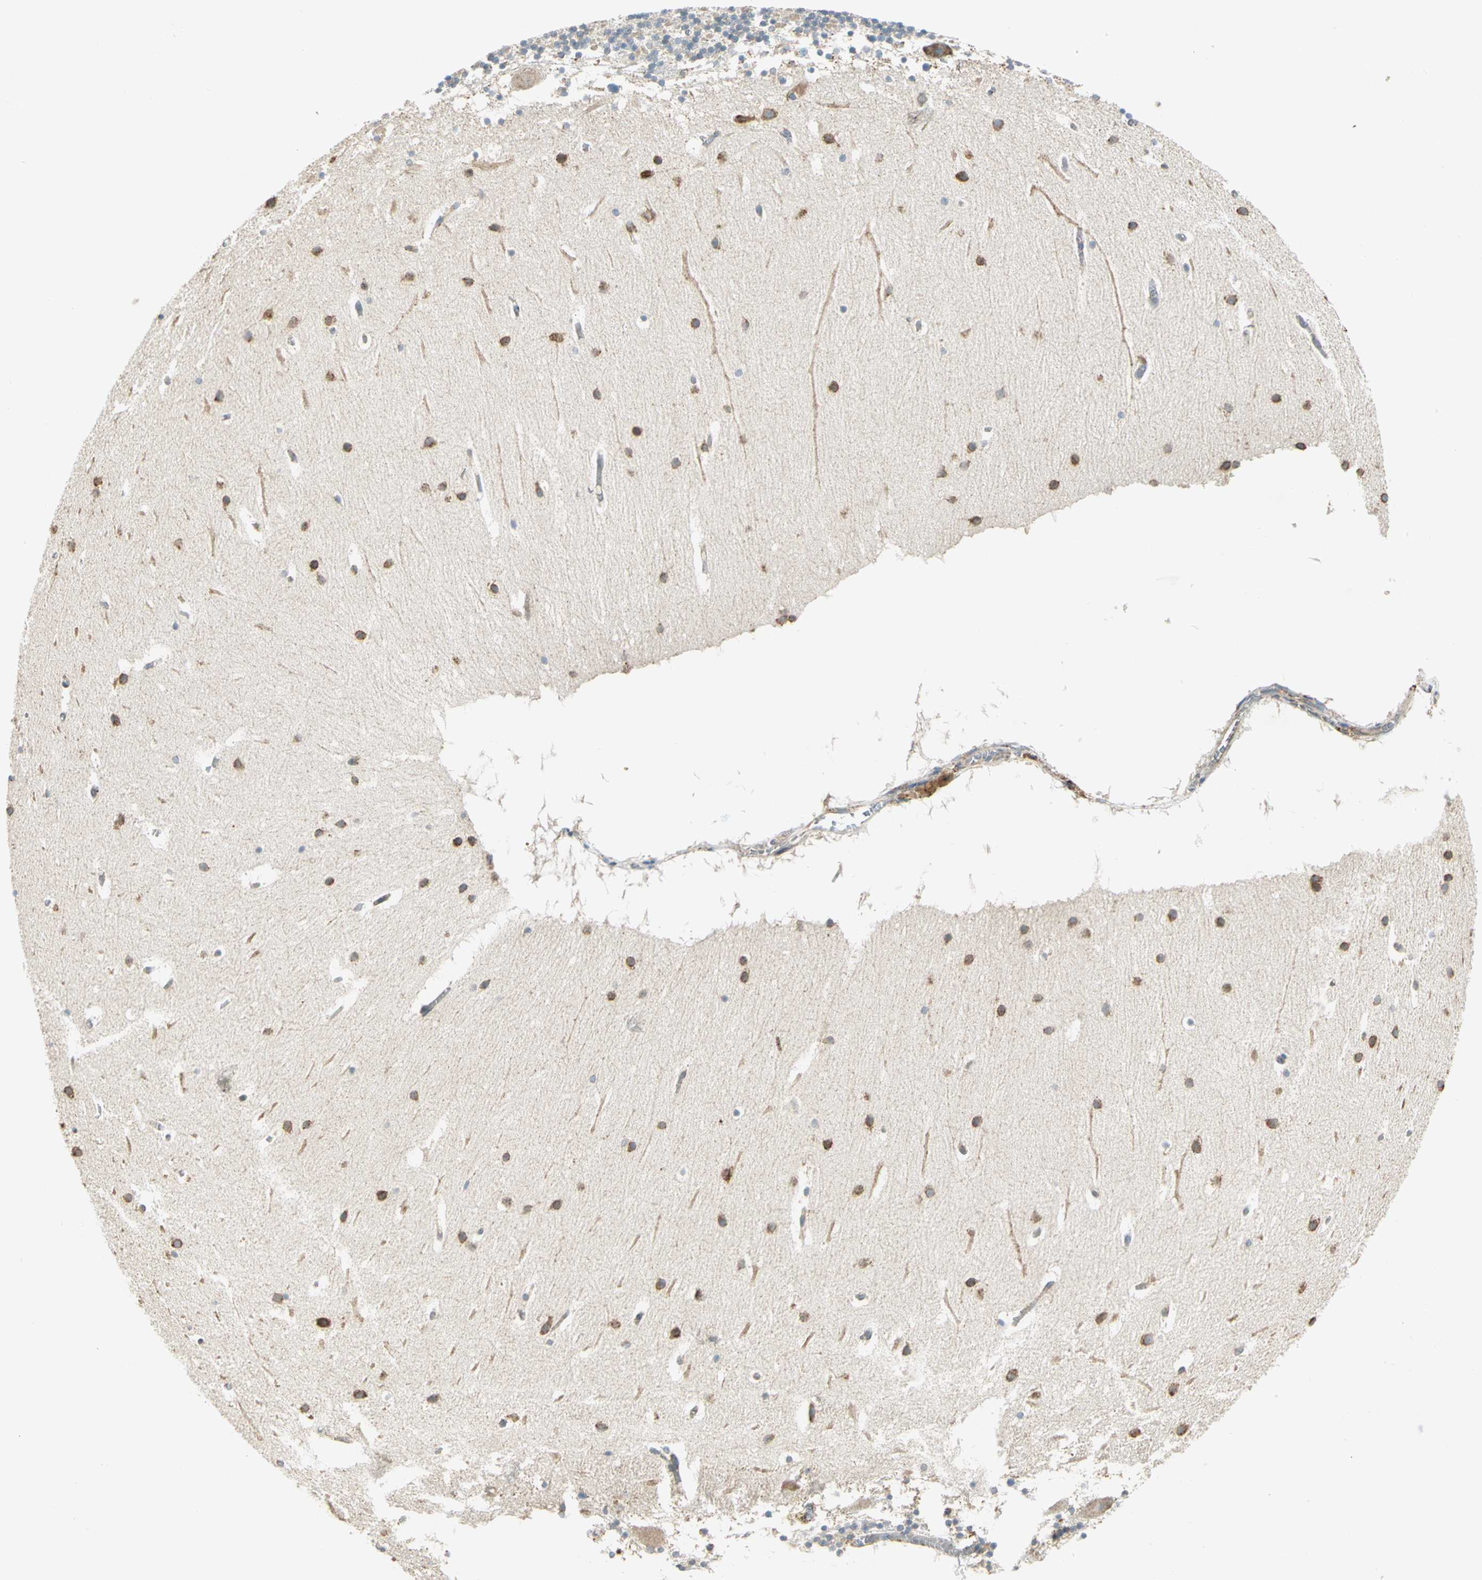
{"staining": {"intensity": "weak", "quantity": ">75%", "location": "cytoplasmic/membranous"}, "tissue": "cerebellum", "cell_type": "Cells in granular layer", "image_type": "normal", "snomed": [{"axis": "morphology", "description": "Normal tissue, NOS"}, {"axis": "topography", "description": "Cerebellum"}], "caption": "An immunohistochemistry image of benign tissue is shown. Protein staining in brown shows weak cytoplasmic/membranous positivity in cerebellum within cells in granular layer. The protein is shown in brown color, while the nuclei are stained blue.", "gene": "PDIA4", "patient": {"sex": "male", "age": 45}}